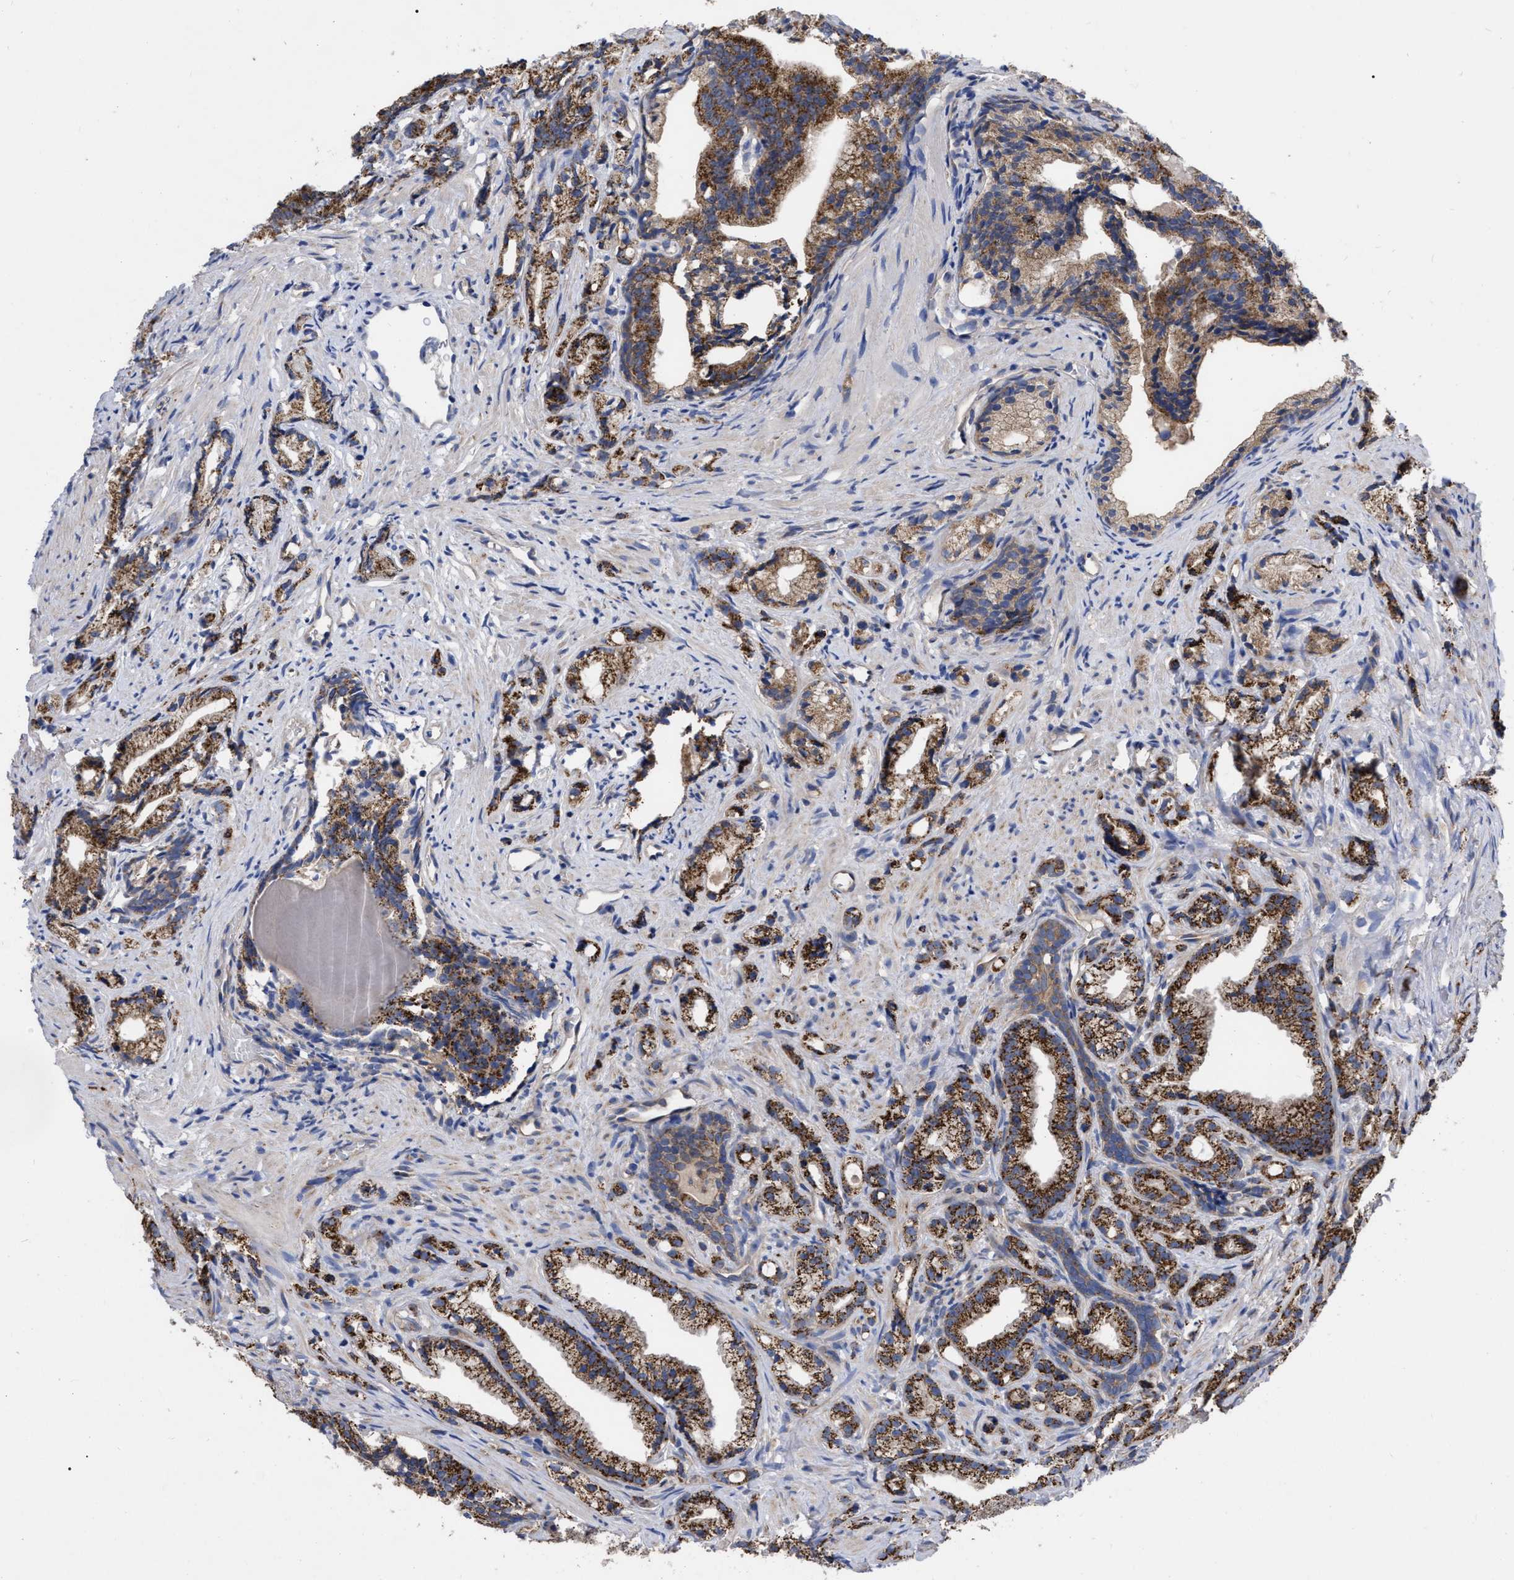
{"staining": {"intensity": "strong", "quantity": ">75%", "location": "cytoplasmic/membranous"}, "tissue": "prostate cancer", "cell_type": "Tumor cells", "image_type": "cancer", "snomed": [{"axis": "morphology", "description": "Adenocarcinoma, Low grade"}, {"axis": "topography", "description": "Prostate"}], "caption": "Protein staining of prostate adenocarcinoma (low-grade) tissue demonstrates strong cytoplasmic/membranous expression in approximately >75% of tumor cells.", "gene": "CDKN2C", "patient": {"sex": "male", "age": 89}}